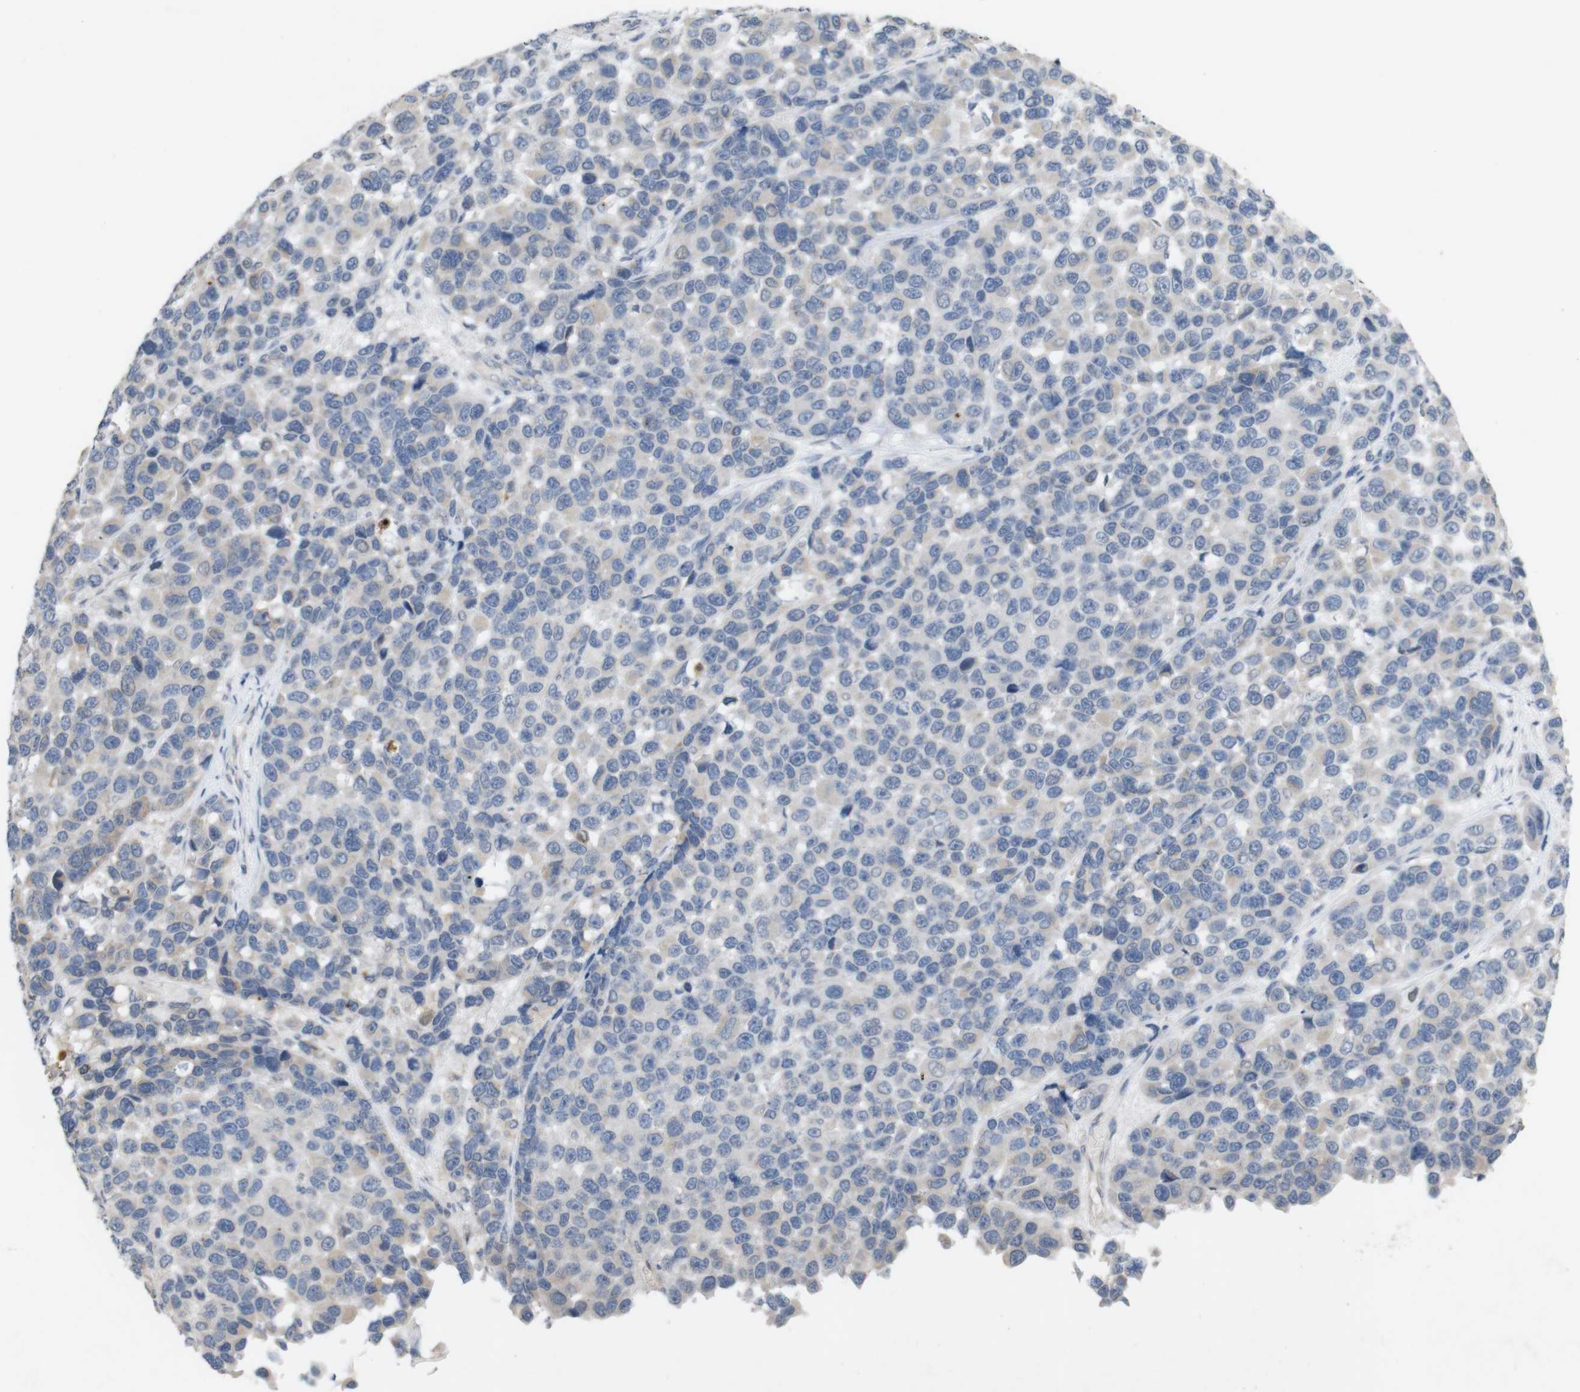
{"staining": {"intensity": "negative", "quantity": "none", "location": "none"}, "tissue": "melanoma", "cell_type": "Tumor cells", "image_type": "cancer", "snomed": [{"axis": "morphology", "description": "Malignant melanoma, NOS"}, {"axis": "topography", "description": "Skin"}], "caption": "This is an immunohistochemistry photomicrograph of human melanoma. There is no positivity in tumor cells.", "gene": "TSPAN14", "patient": {"sex": "male", "age": 53}}